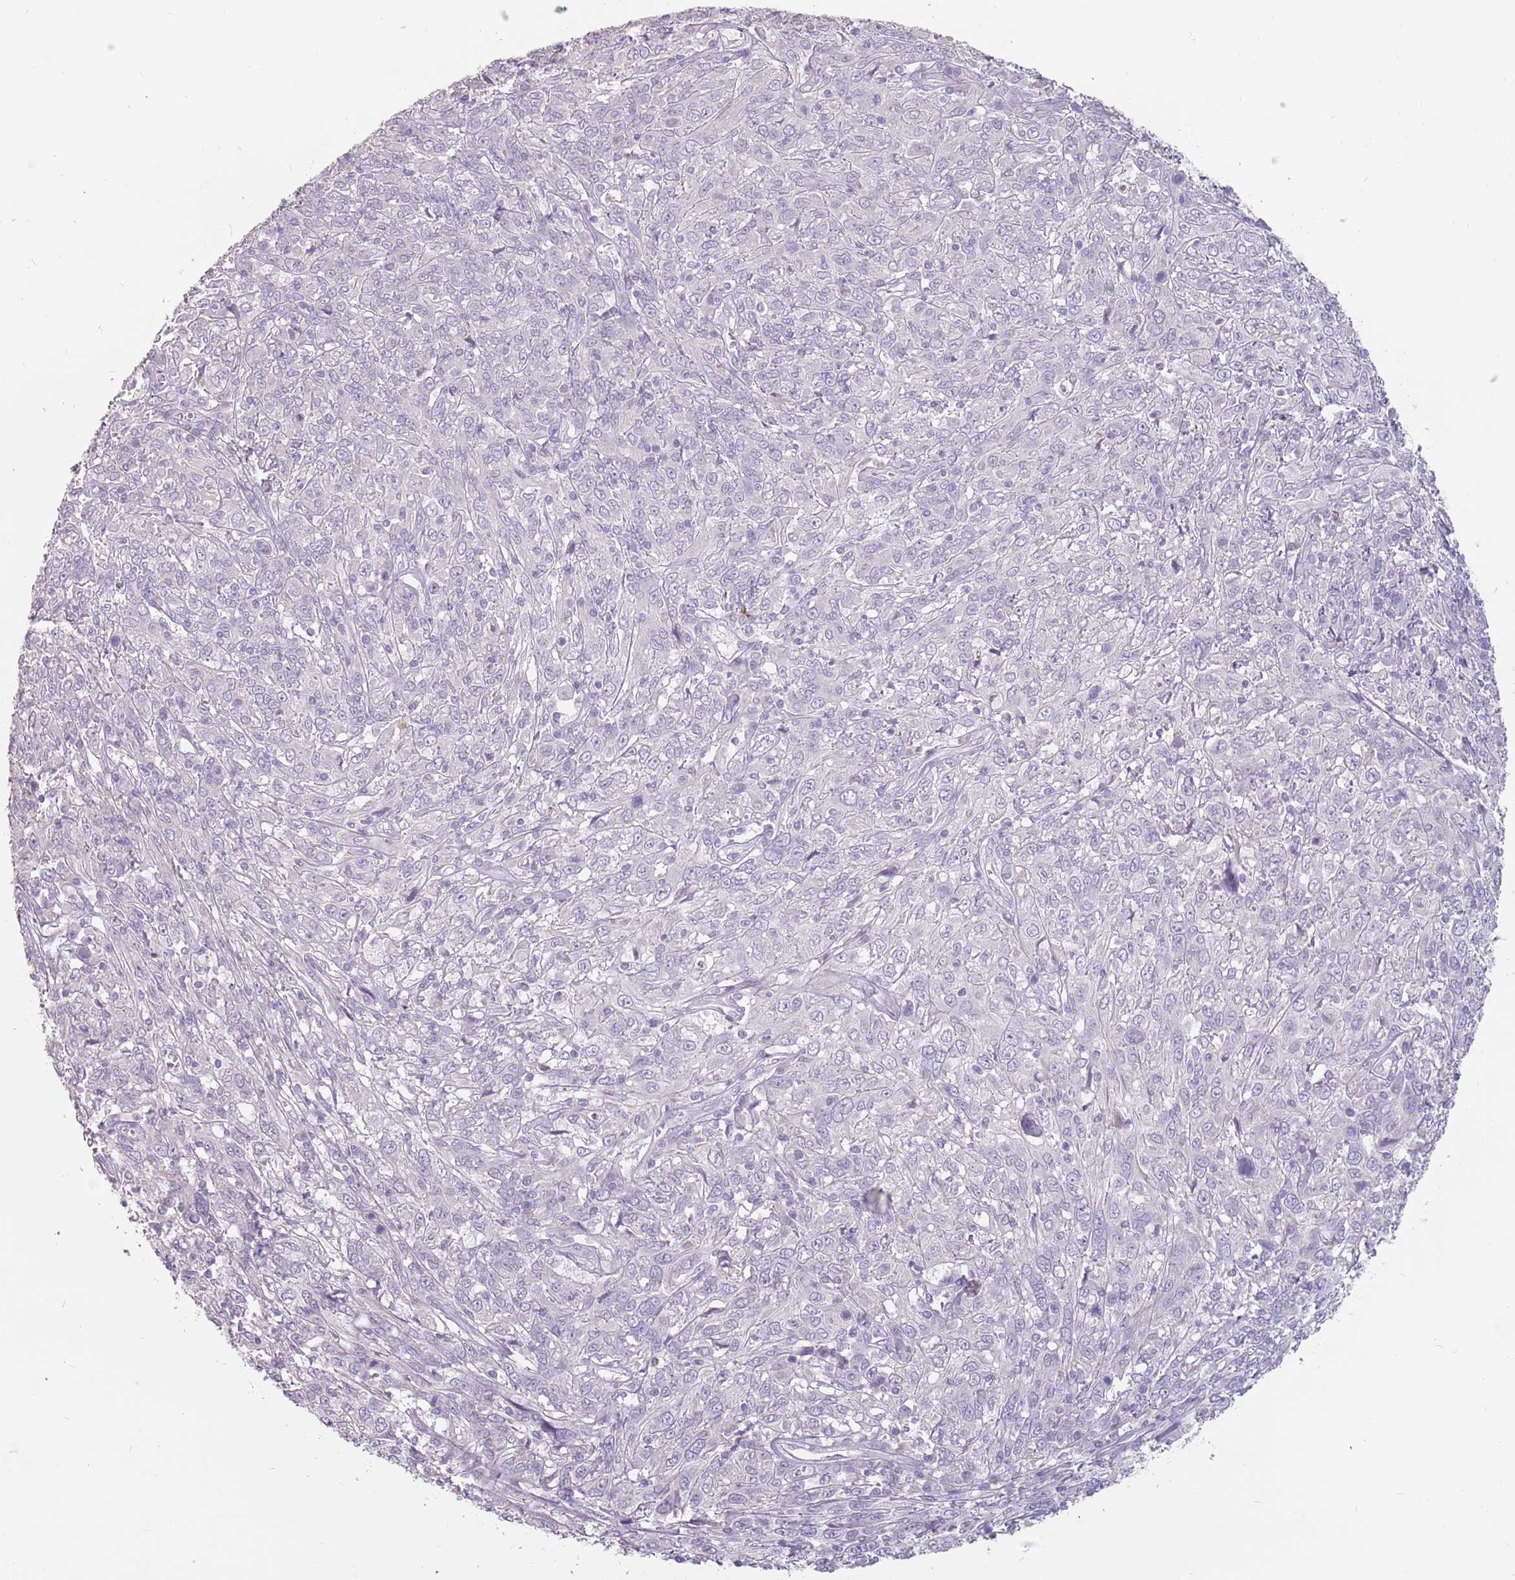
{"staining": {"intensity": "negative", "quantity": "none", "location": "none"}, "tissue": "cervical cancer", "cell_type": "Tumor cells", "image_type": "cancer", "snomed": [{"axis": "morphology", "description": "Squamous cell carcinoma, NOS"}, {"axis": "topography", "description": "Cervix"}], "caption": "A high-resolution histopathology image shows immunohistochemistry staining of cervical cancer (squamous cell carcinoma), which shows no significant staining in tumor cells.", "gene": "CEP19", "patient": {"sex": "female", "age": 46}}